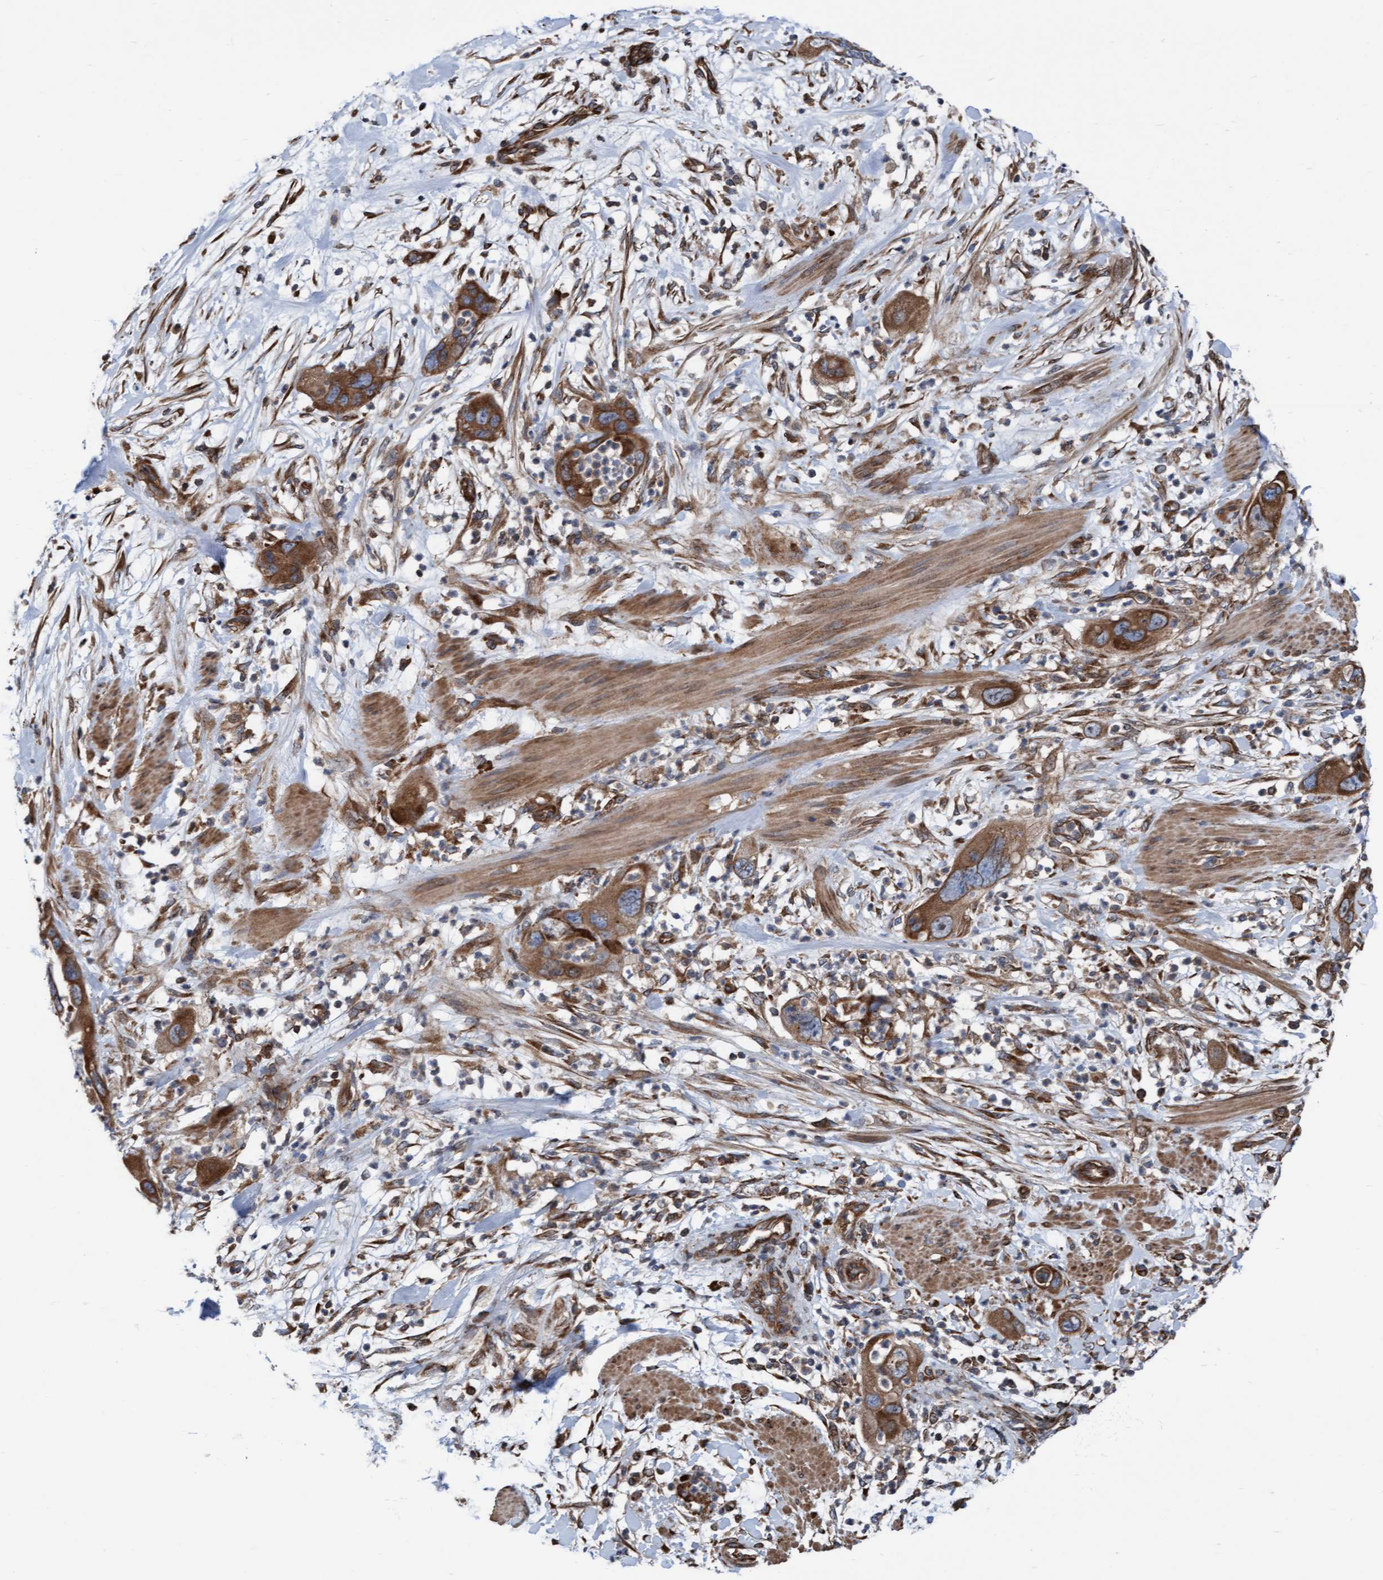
{"staining": {"intensity": "strong", "quantity": ">75%", "location": "cytoplasmic/membranous"}, "tissue": "pancreatic cancer", "cell_type": "Tumor cells", "image_type": "cancer", "snomed": [{"axis": "morphology", "description": "Adenocarcinoma, NOS"}, {"axis": "topography", "description": "Pancreas"}], "caption": "Pancreatic cancer (adenocarcinoma) stained with immunohistochemistry (IHC) exhibits strong cytoplasmic/membranous positivity in approximately >75% of tumor cells.", "gene": "RAP1GAP2", "patient": {"sex": "female", "age": 71}}